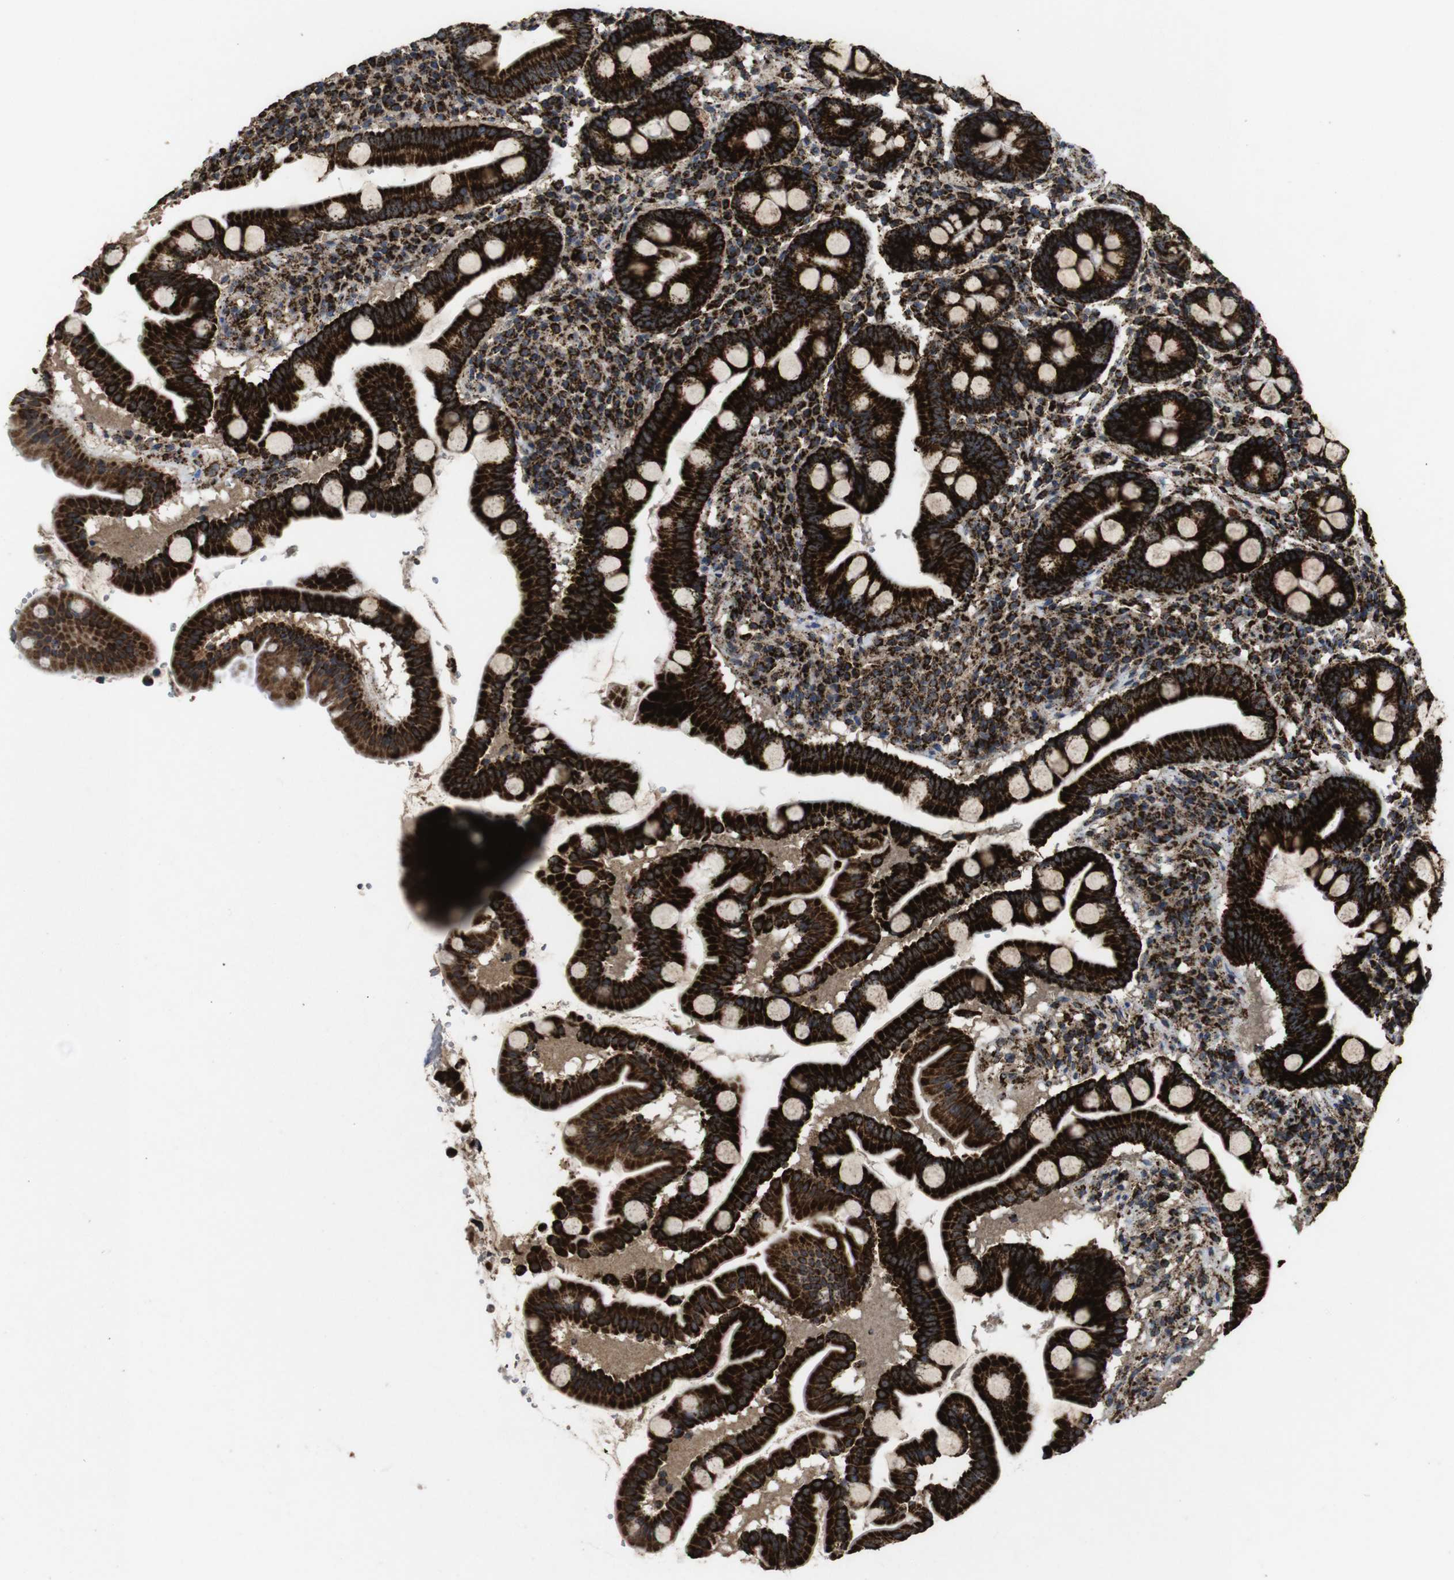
{"staining": {"intensity": "strong", "quantity": ">75%", "location": "cytoplasmic/membranous"}, "tissue": "duodenum", "cell_type": "Glandular cells", "image_type": "normal", "snomed": [{"axis": "morphology", "description": "Normal tissue, NOS"}, {"axis": "topography", "description": "Duodenum"}], "caption": "Immunohistochemical staining of normal human duodenum shows high levels of strong cytoplasmic/membranous staining in about >75% of glandular cells.", "gene": "ATP5F1A", "patient": {"sex": "male", "age": 50}}